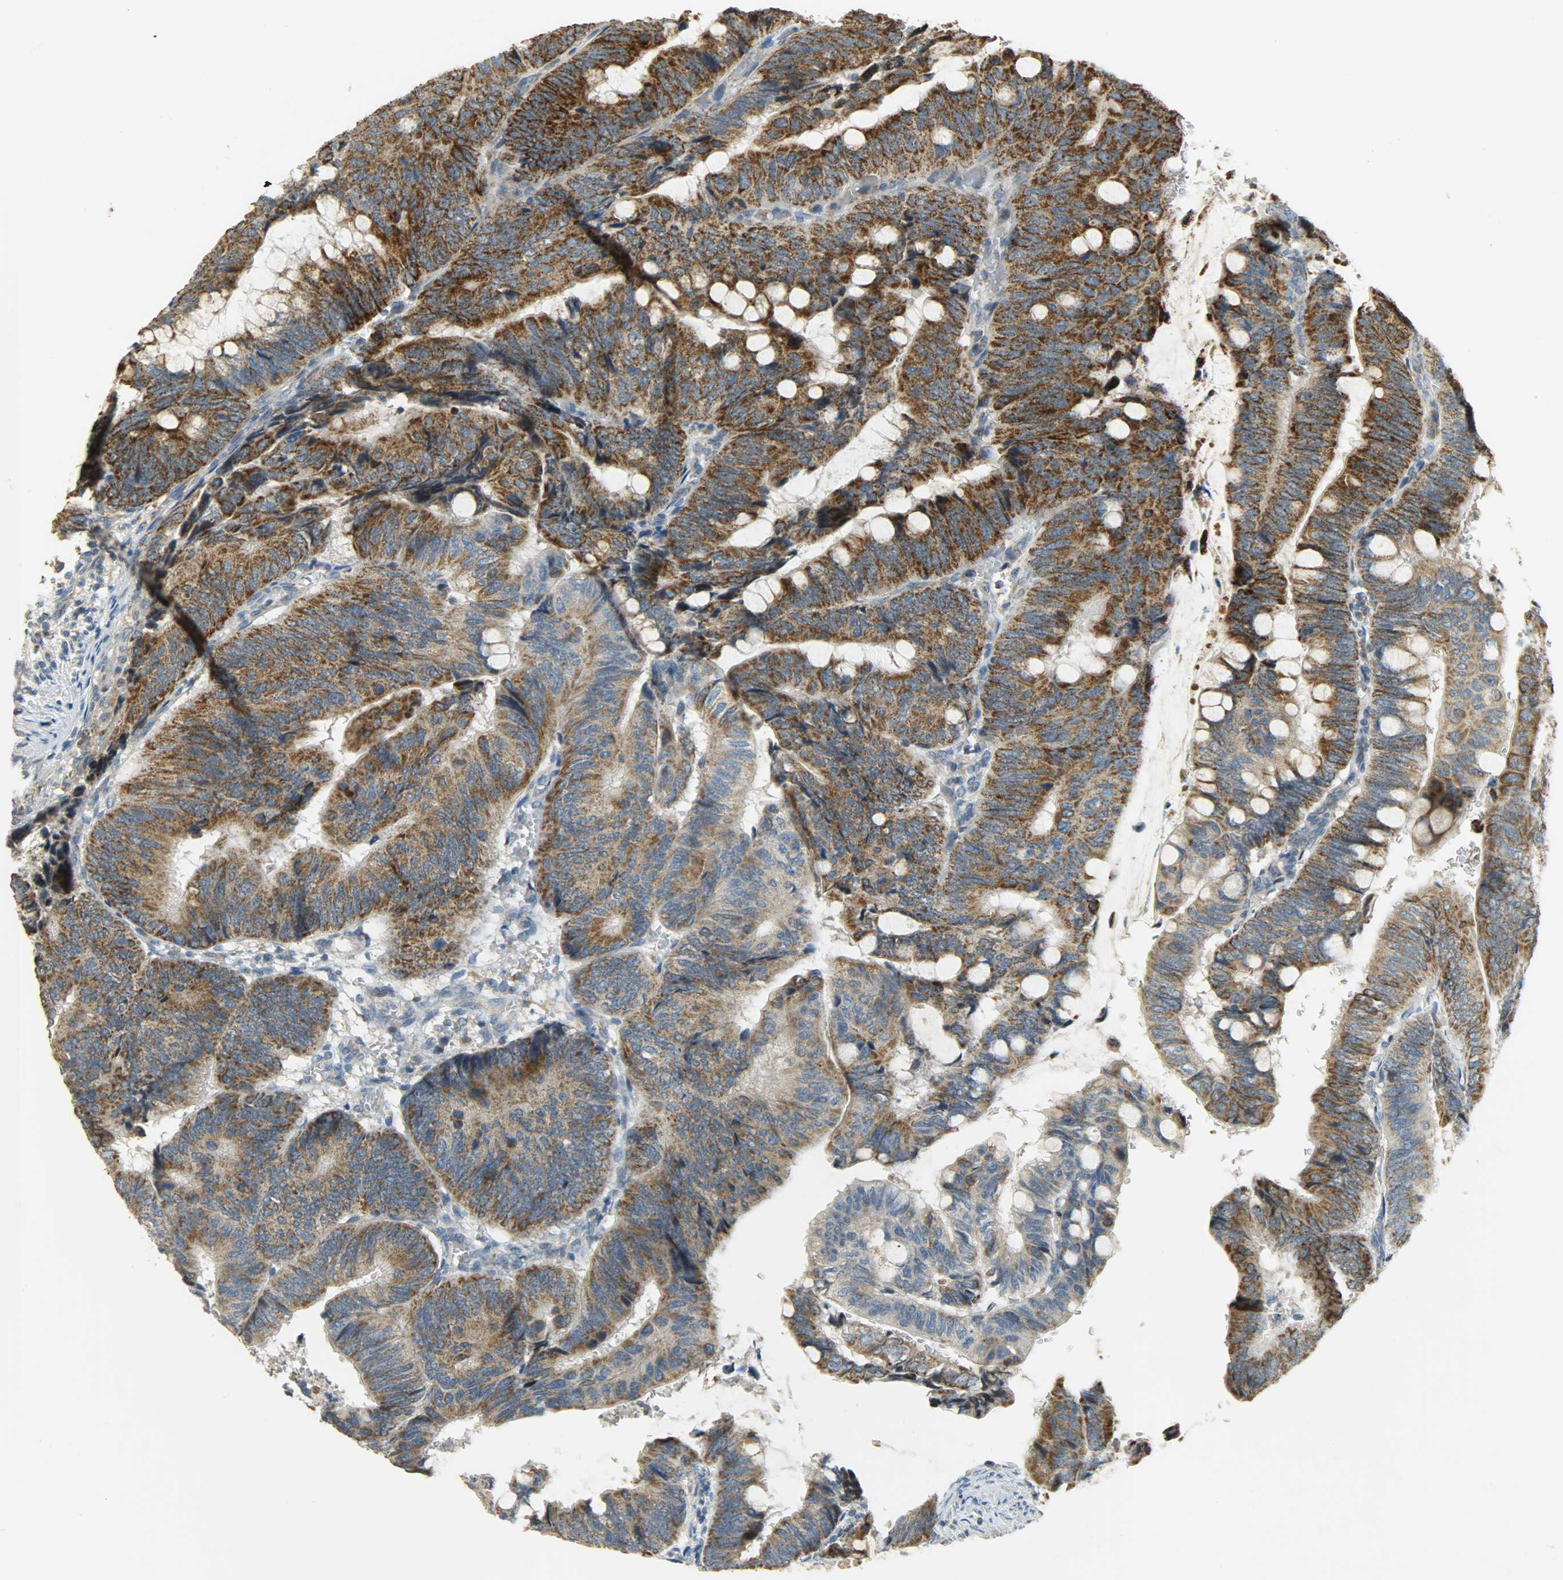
{"staining": {"intensity": "strong", "quantity": ">75%", "location": "cytoplasmic/membranous"}, "tissue": "colorectal cancer", "cell_type": "Tumor cells", "image_type": "cancer", "snomed": [{"axis": "morphology", "description": "Normal tissue, NOS"}, {"axis": "morphology", "description": "Adenocarcinoma, NOS"}, {"axis": "topography", "description": "Rectum"}, {"axis": "topography", "description": "Peripheral nerve tissue"}], "caption": "Colorectal cancer stained with a brown dye displays strong cytoplasmic/membranous positive staining in about >75% of tumor cells.", "gene": "HDHD5", "patient": {"sex": "male", "age": 92}}